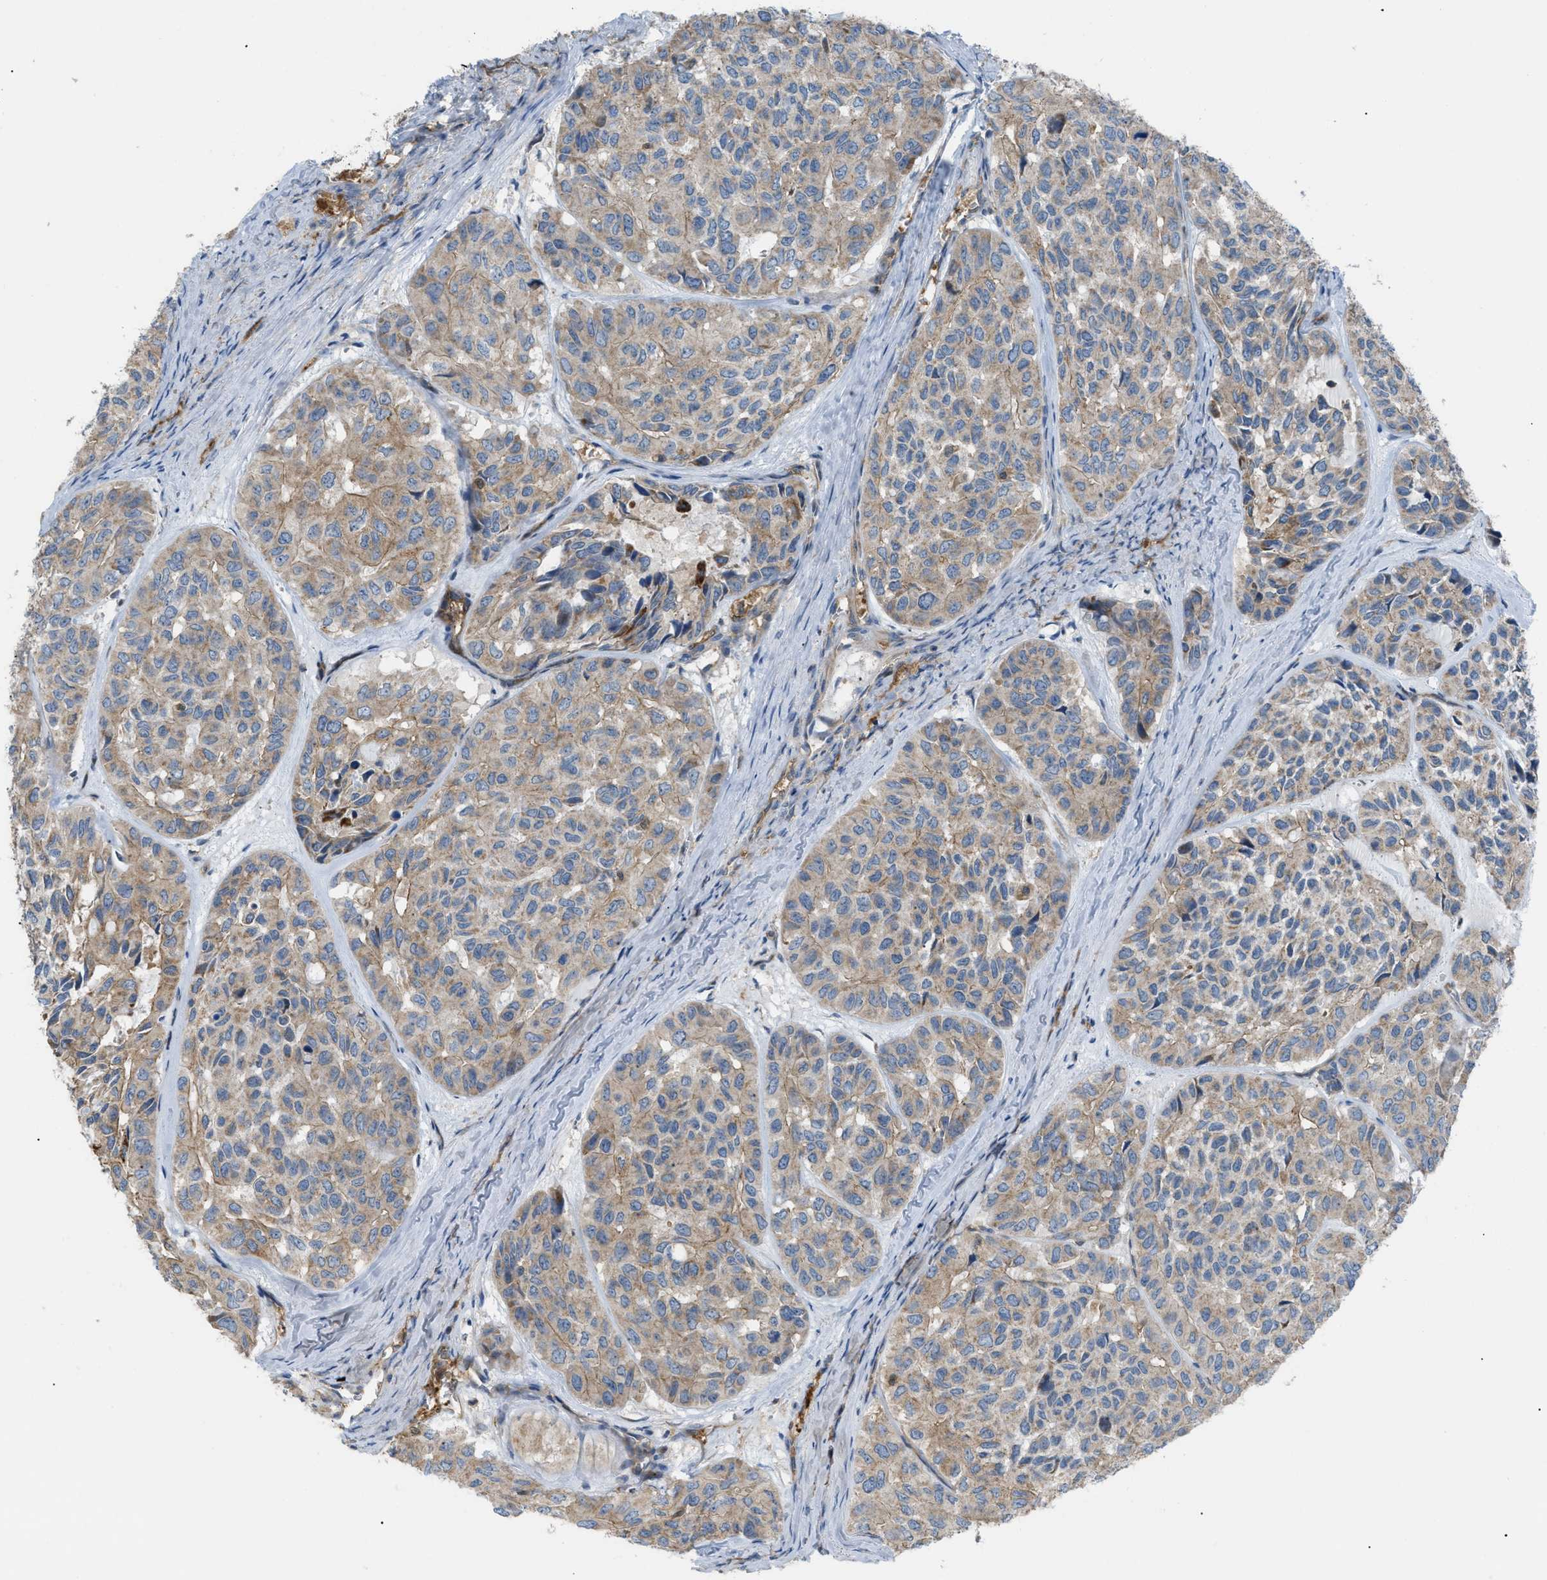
{"staining": {"intensity": "moderate", "quantity": ">75%", "location": "cytoplasmic/membranous"}, "tissue": "head and neck cancer", "cell_type": "Tumor cells", "image_type": "cancer", "snomed": [{"axis": "morphology", "description": "Adenocarcinoma, NOS"}, {"axis": "topography", "description": "Salivary gland, NOS"}, {"axis": "topography", "description": "Head-Neck"}], "caption": "Immunohistochemistry photomicrograph of neoplastic tissue: head and neck cancer stained using immunohistochemistry shows medium levels of moderate protein expression localized specifically in the cytoplasmic/membranous of tumor cells, appearing as a cytoplasmic/membranous brown color.", "gene": "ATP2A3", "patient": {"sex": "female", "age": 76}}